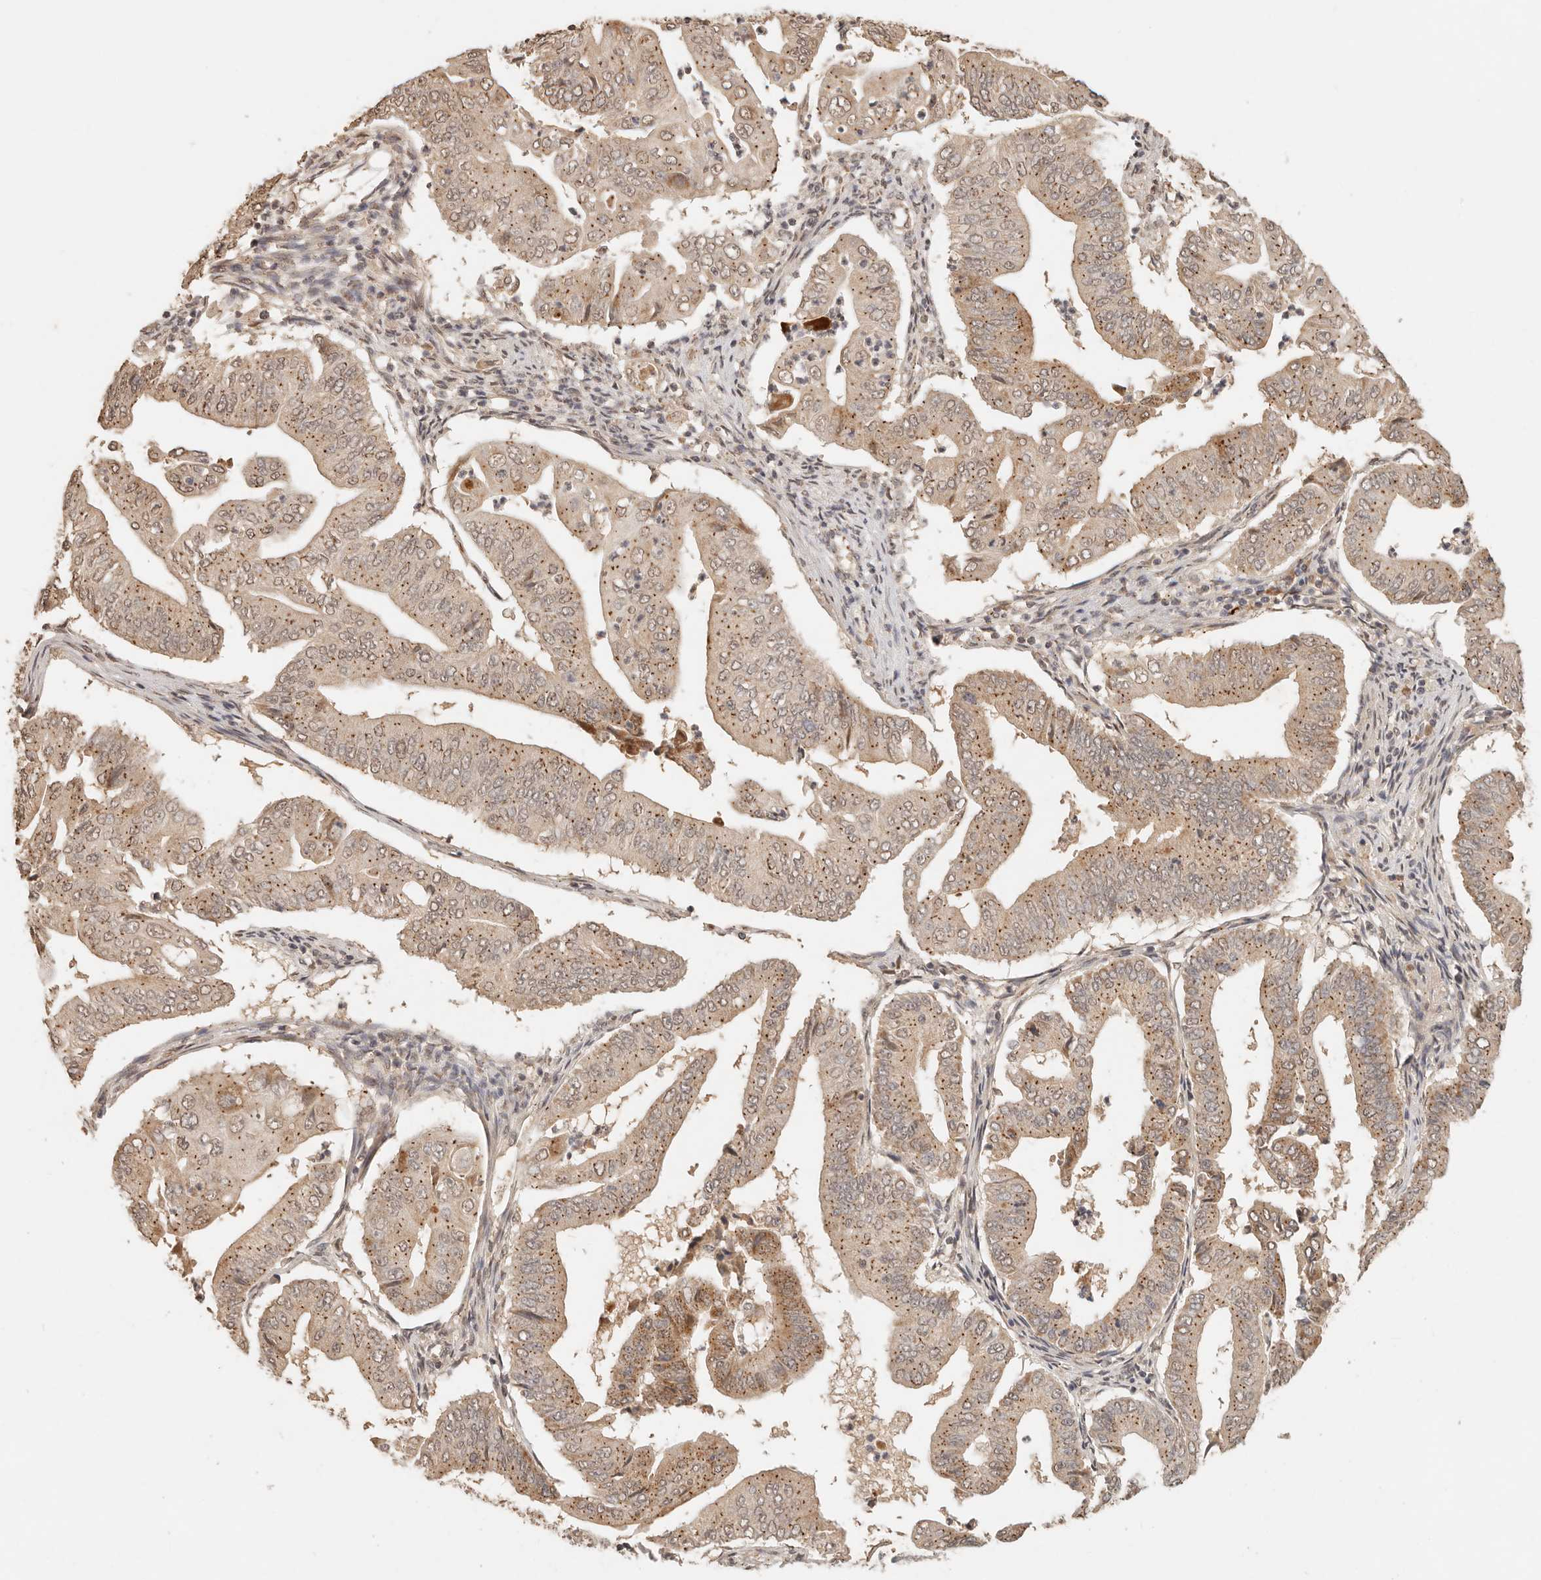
{"staining": {"intensity": "moderate", "quantity": ">75%", "location": "cytoplasmic/membranous"}, "tissue": "pancreatic cancer", "cell_type": "Tumor cells", "image_type": "cancer", "snomed": [{"axis": "morphology", "description": "Adenocarcinoma, NOS"}, {"axis": "topography", "description": "Pancreas"}], "caption": "Protein expression analysis of pancreatic adenocarcinoma demonstrates moderate cytoplasmic/membranous expression in about >75% of tumor cells.", "gene": "LMO4", "patient": {"sex": "female", "age": 77}}